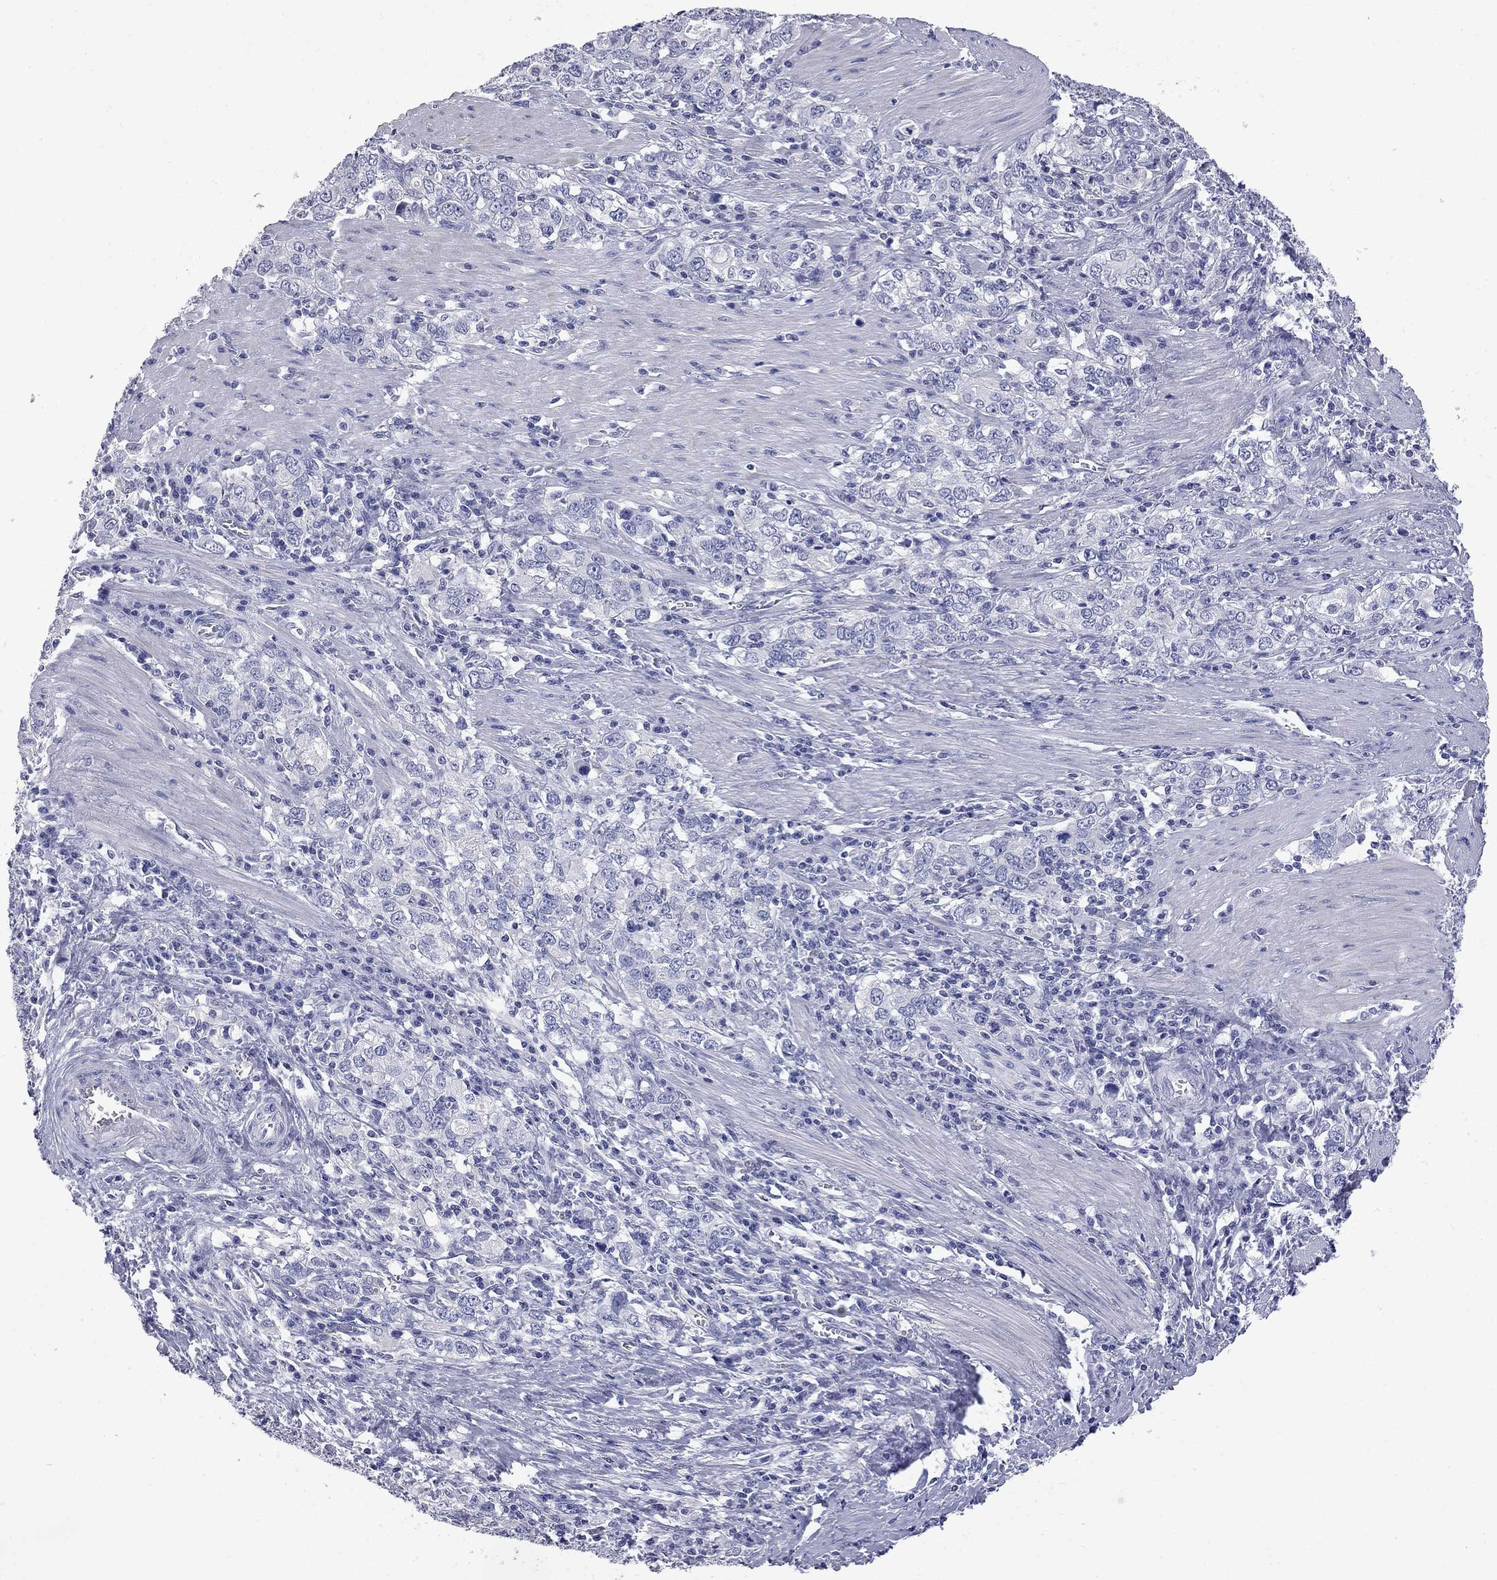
{"staining": {"intensity": "negative", "quantity": "none", "location": "none"}, "tissue": "stomach cancer", "cell_type": "Tumor cells", "image_type": "cancer", "snomed": [{"axis": "morphology", "description": "Adenocarcinoma, NOS"}, {"axis": "topography", "description": "Stomach, lower"}], "caption": "Stomach cancer (adenocarcinoma) was stained to show a protein in brown. There is no significant staining in tumor cells.", "gene": "FAM221B", "patient": {"sex": "female", "age": 72}}